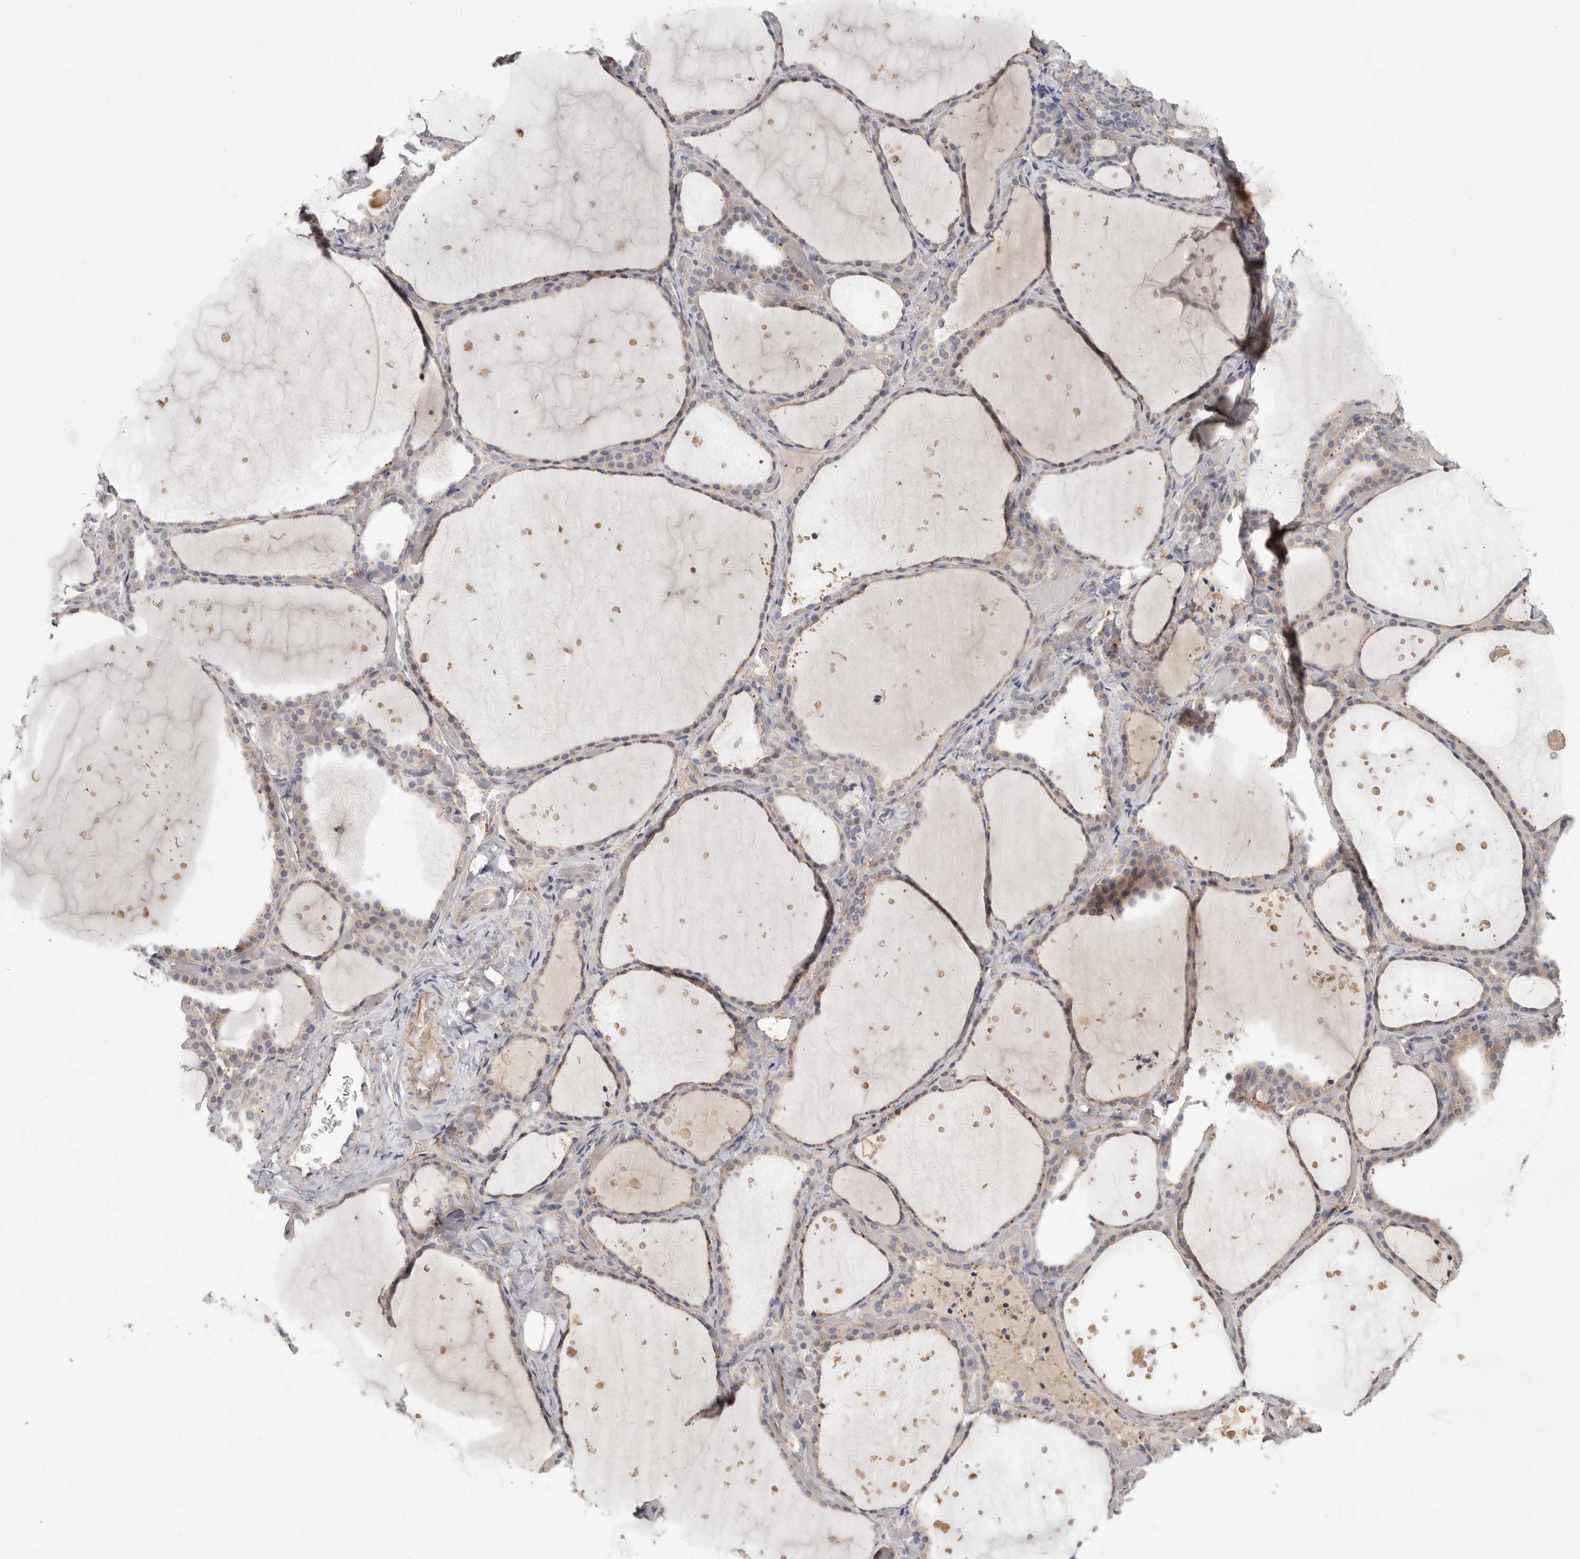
{"staining": {"intensity": "weak", "quantity": "<25%", "location": "cytoplasmic/membranous"}, "tissue": "thyroid gland", "cell_type": "Glandular cells", "image_type": "normal", "snomed": [{"axis": "morphology", "description": "Normal tissue, NOS"}, {"axis": "topography", "description": "Thyroid gland"}], "caption": "Immunohistochemistry histopathology image of benign thyroid gland: human thyroid gland stained with DAB (3,3'-diaminobenzidine) reveals no significant protein positivity in glandular cells.", "gene": "CFAP298", "patient": {"sex": "female", "age": 44}}